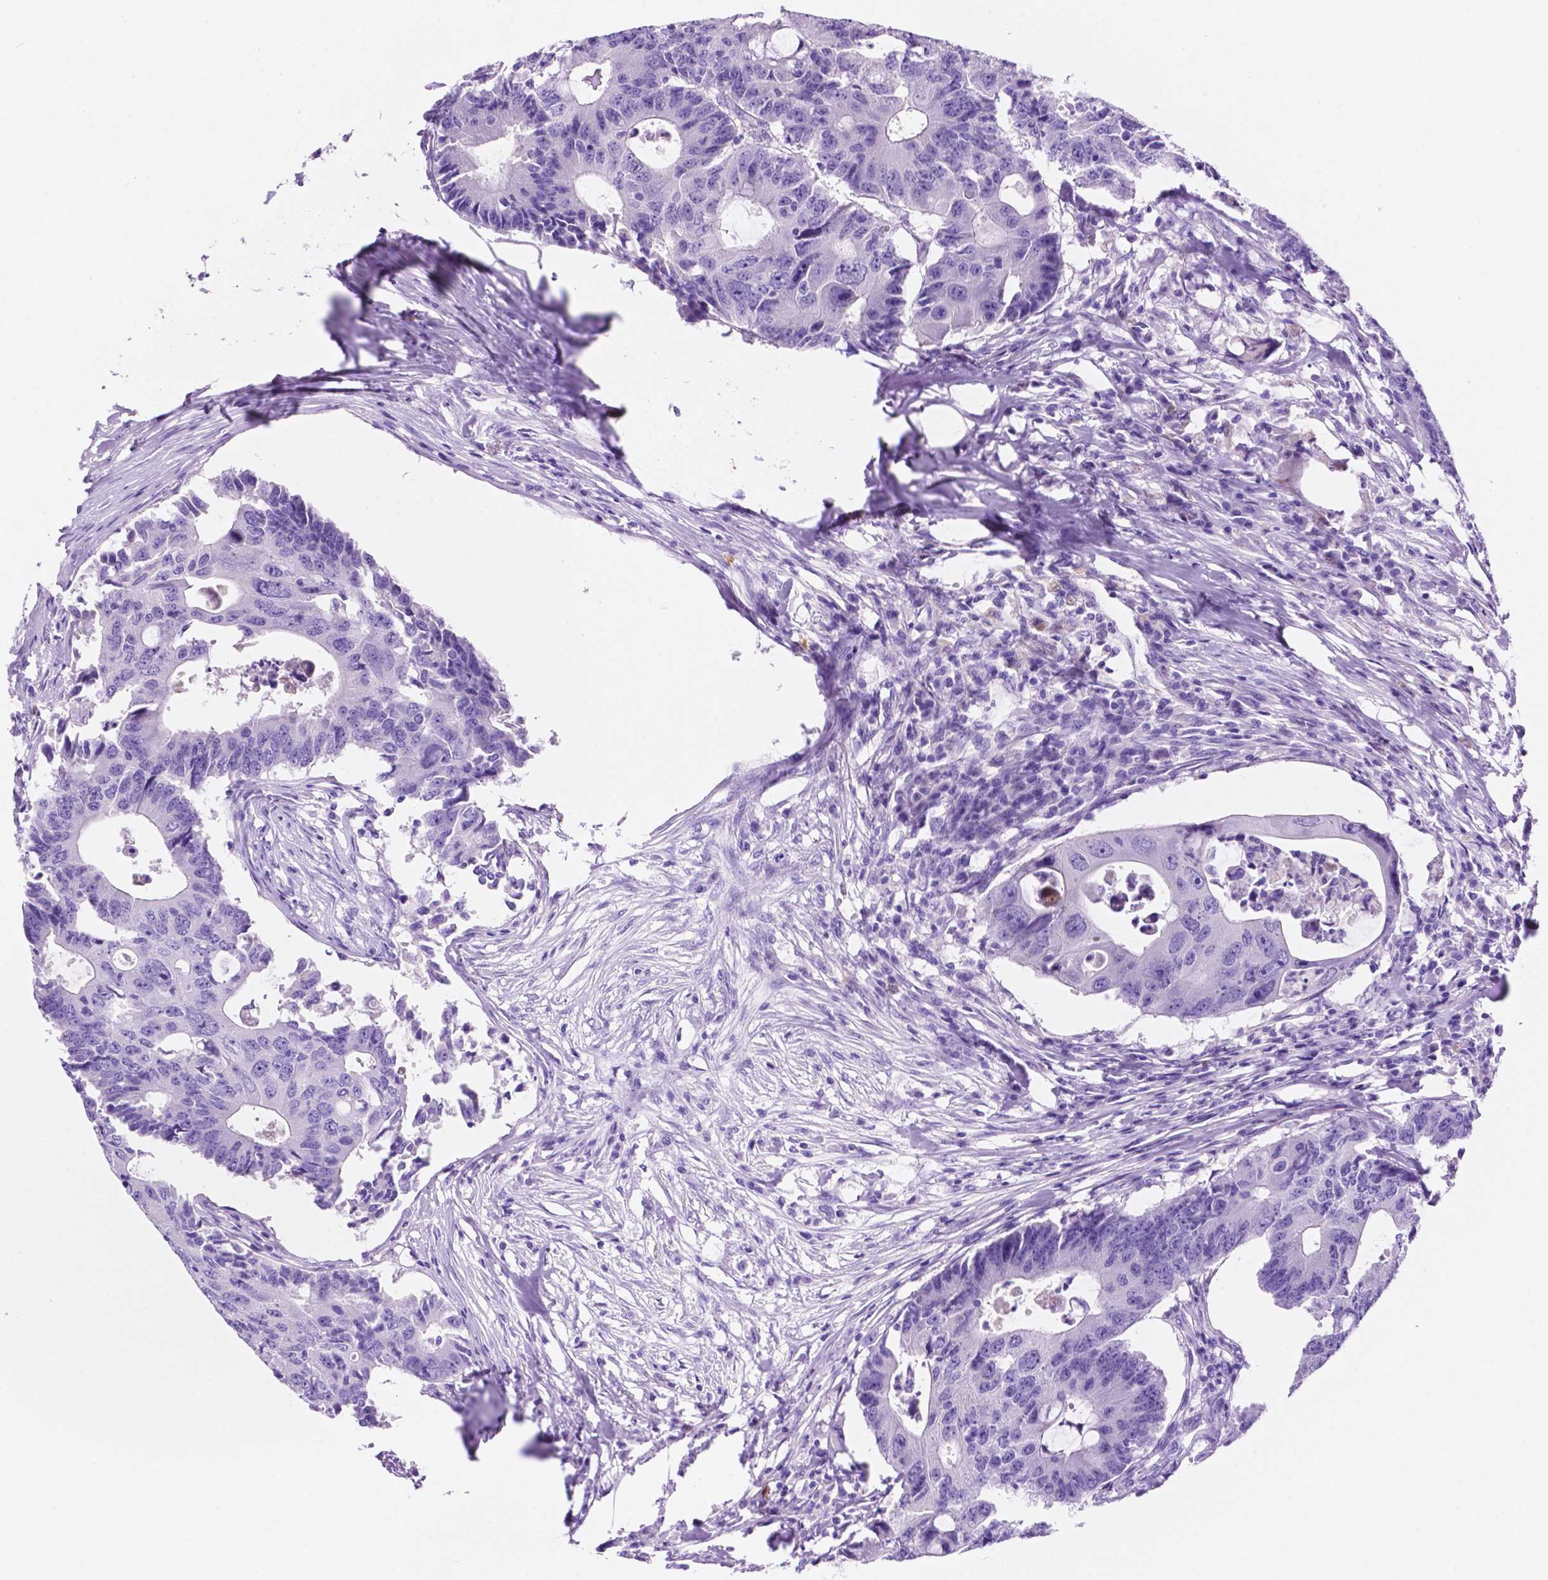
{"staining": {"intensity": "negative", "quantity": "none", "location": "none"}, "tissue": "colorectal cancer", "cell_type": "Tumor cells", "image_type": "cancer", "snomed": [{"axis": "morphology", "description": "Adenocarcinoma, NOS"}, {"axis": "topography", "description": "Colon"}], "caption": "IHC photomicrograph of human colorectal adenocarcinoma stained for a protein (brown), which reveals no staining in tumor cells. Nuclei are stained in blue.", "gene": "FOXB2", "patient": {"sex": "male", "age": 71}}